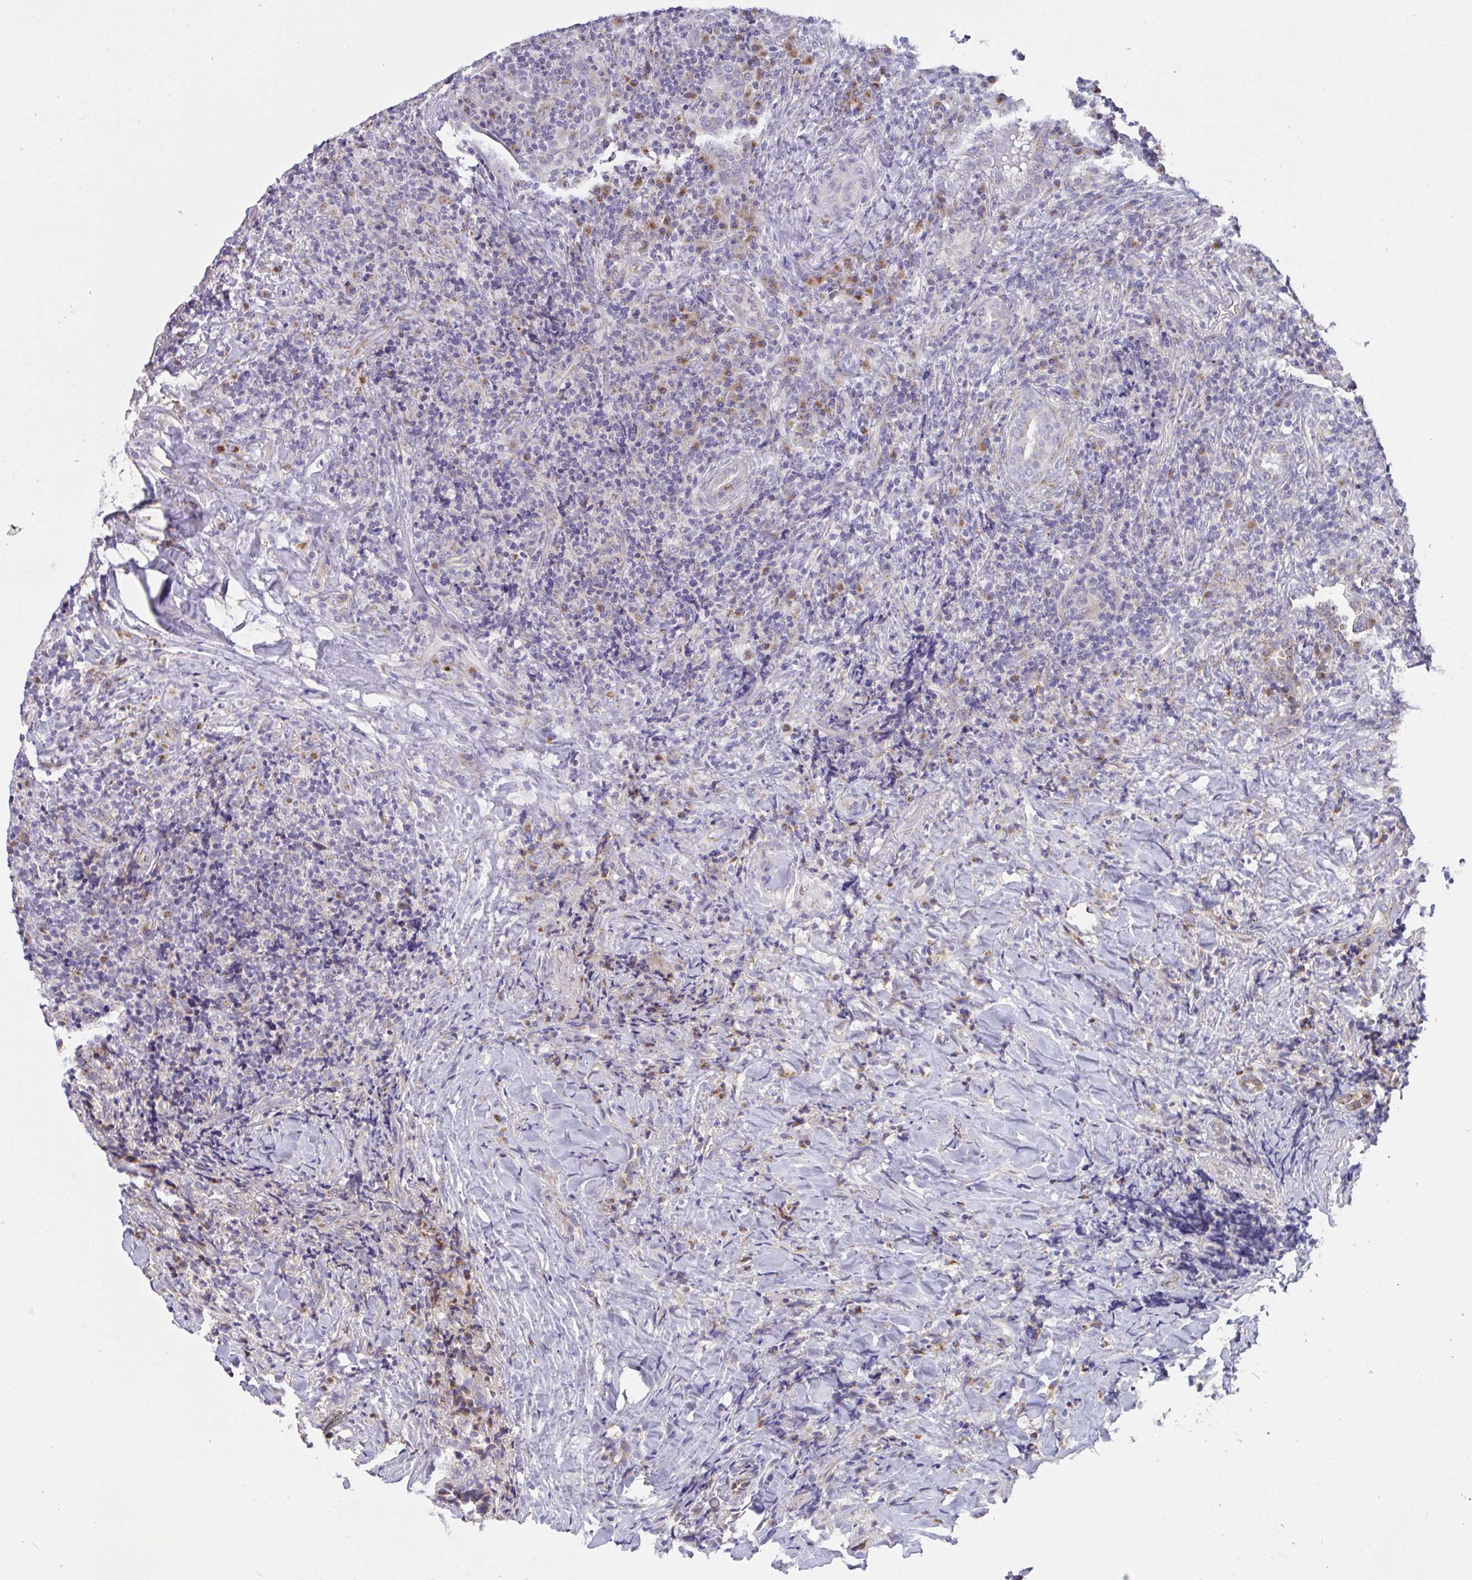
{"staining": {"intensity": "moderate", "quantity": "<25%", "location": "cytoplasmic/membranous"}, "tissue": "lymphoma", "cell_type": "Tumor cells", "image_type": "cancer", "snomed": [{"axis": "morphology", "description": "Hodgkin's disease, NOS"}, {"axis": "topography", "description": "Lung"}], "caption": "High-magnification brightfield microscopy of Hodgkin's disease stained with DAB (3,3'-diaminobenzidine) (brown) and counterstained with hematoxylin (blue). tumor cells exhibit moderate cytoplasmic/membranous positivity is seen in approximately<25% of cells. (Stains: DAB (3,3'-diaminobenzidine) in brown, nuclei in blue, Microscopy: brightfield microscopy at high magnification).", "gene": "MIA3", "patient": {"sex": "male", "age": 17}}